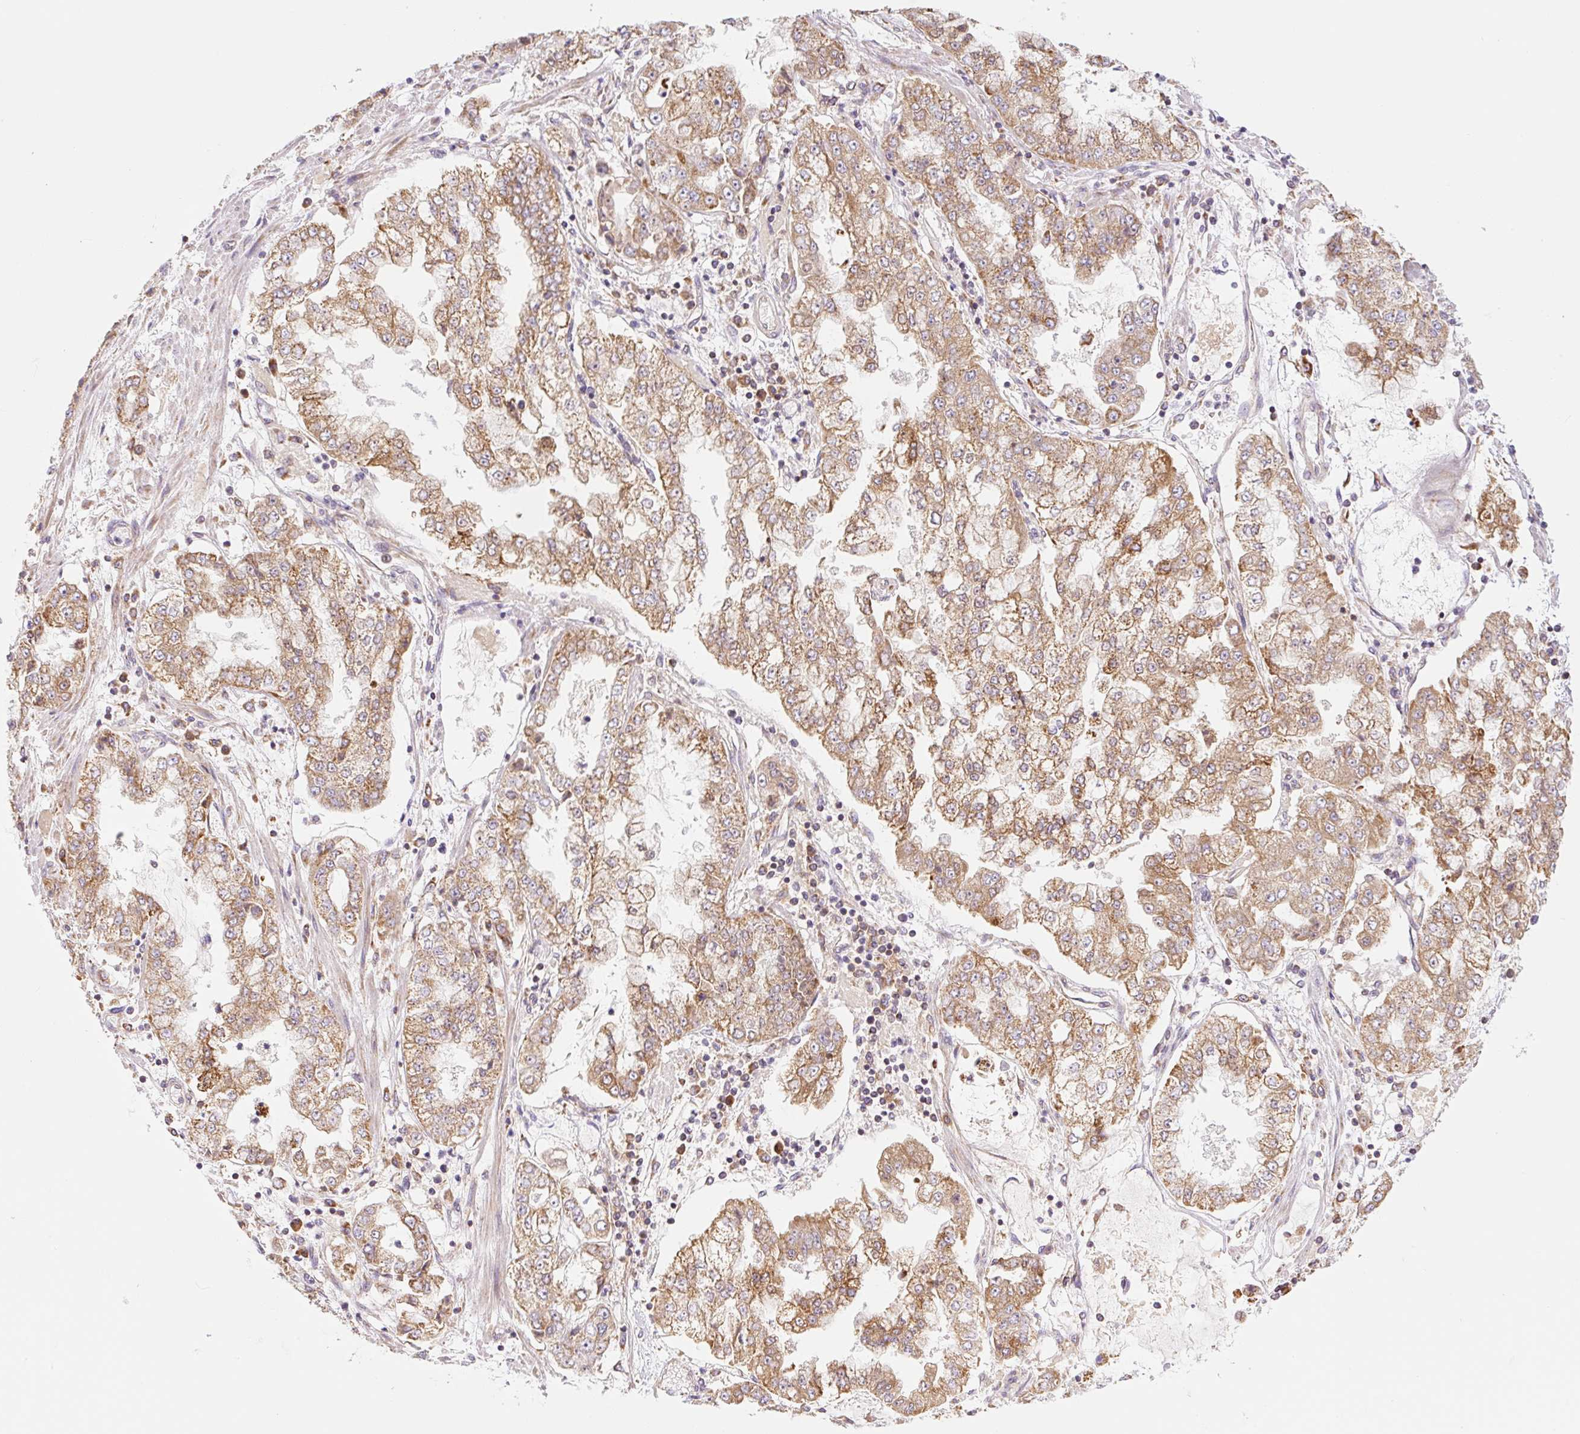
{"staining": {"intensity": "moderate", "quantity": ">75%", "location": "cytoplasmic/membranous"}, "tissue": "stomach cancer", "cell_type": "Tumor cells", "image_type": "cancer", "snomed": [{"axis": "morphology", "description": "Adenocarcinoma, NOS"}, {"axis": "topography", "description": "Stomach"}], "caption": "Moderate cytoplasmic/membranous protein expression is appreciated in approximately >75% of tumor cells in stomach adenocarcinoma.", "gene": "GOSR2", "patient": {"sex": "male", "age": 76}}